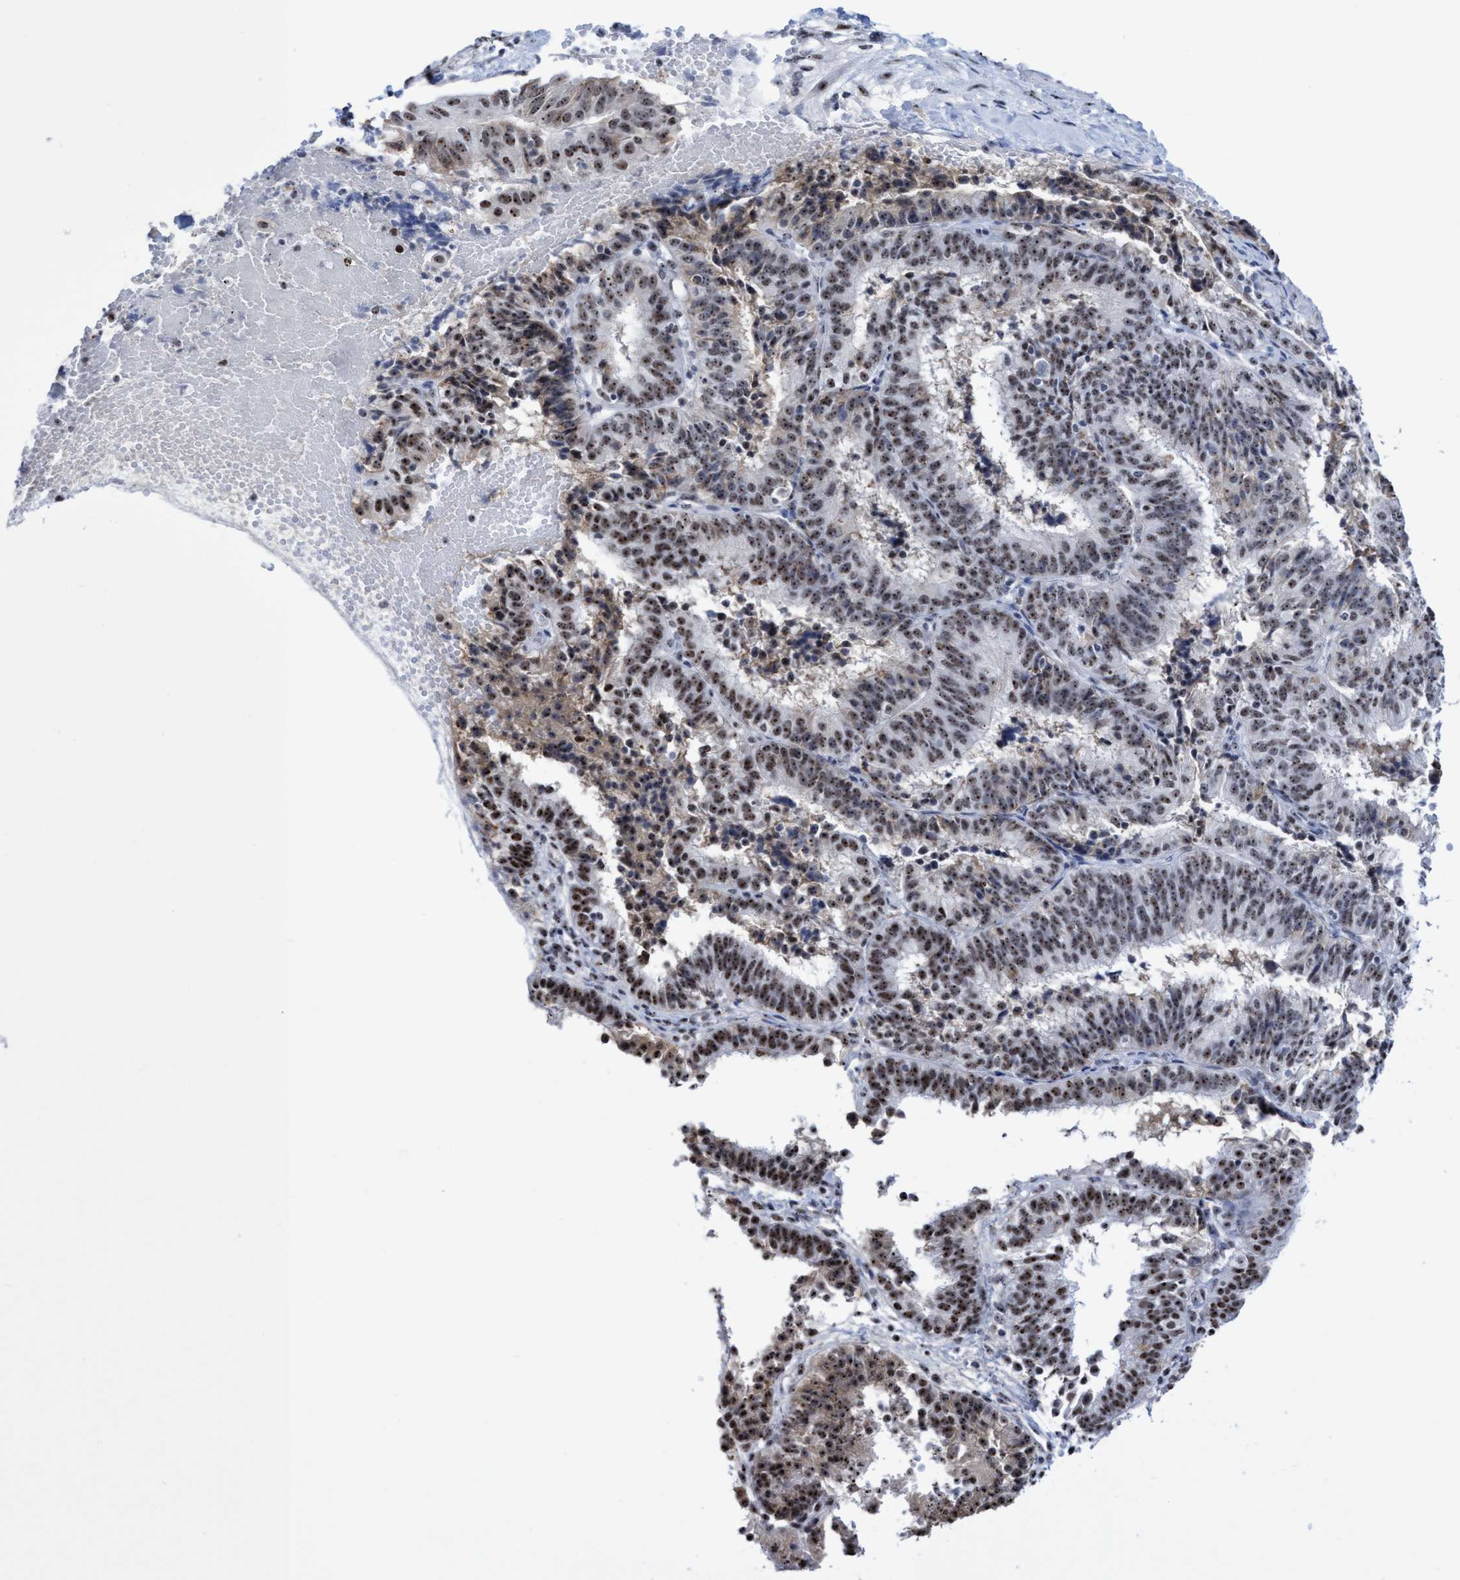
{"staining": {"intensity": "moderate", "quantity": ">75%", "location": "nuclear"}, "tissue": "endometrial cancer", "cell_type": "Tumor cells", "image_type": "cancer", "snomed": [{"axis": "morphology", "description": "Adenocarcinoma, NOS"}, {"axis": "topography", "description": "Endometrium"}], "caption": "Endometrial cancer (adenocarcinoma) stained for a protein exhibits moderate nuclear positivity in tumor cells.", "gene": "EFCAB10", "patient": {"sex": "female", "age": 51}}